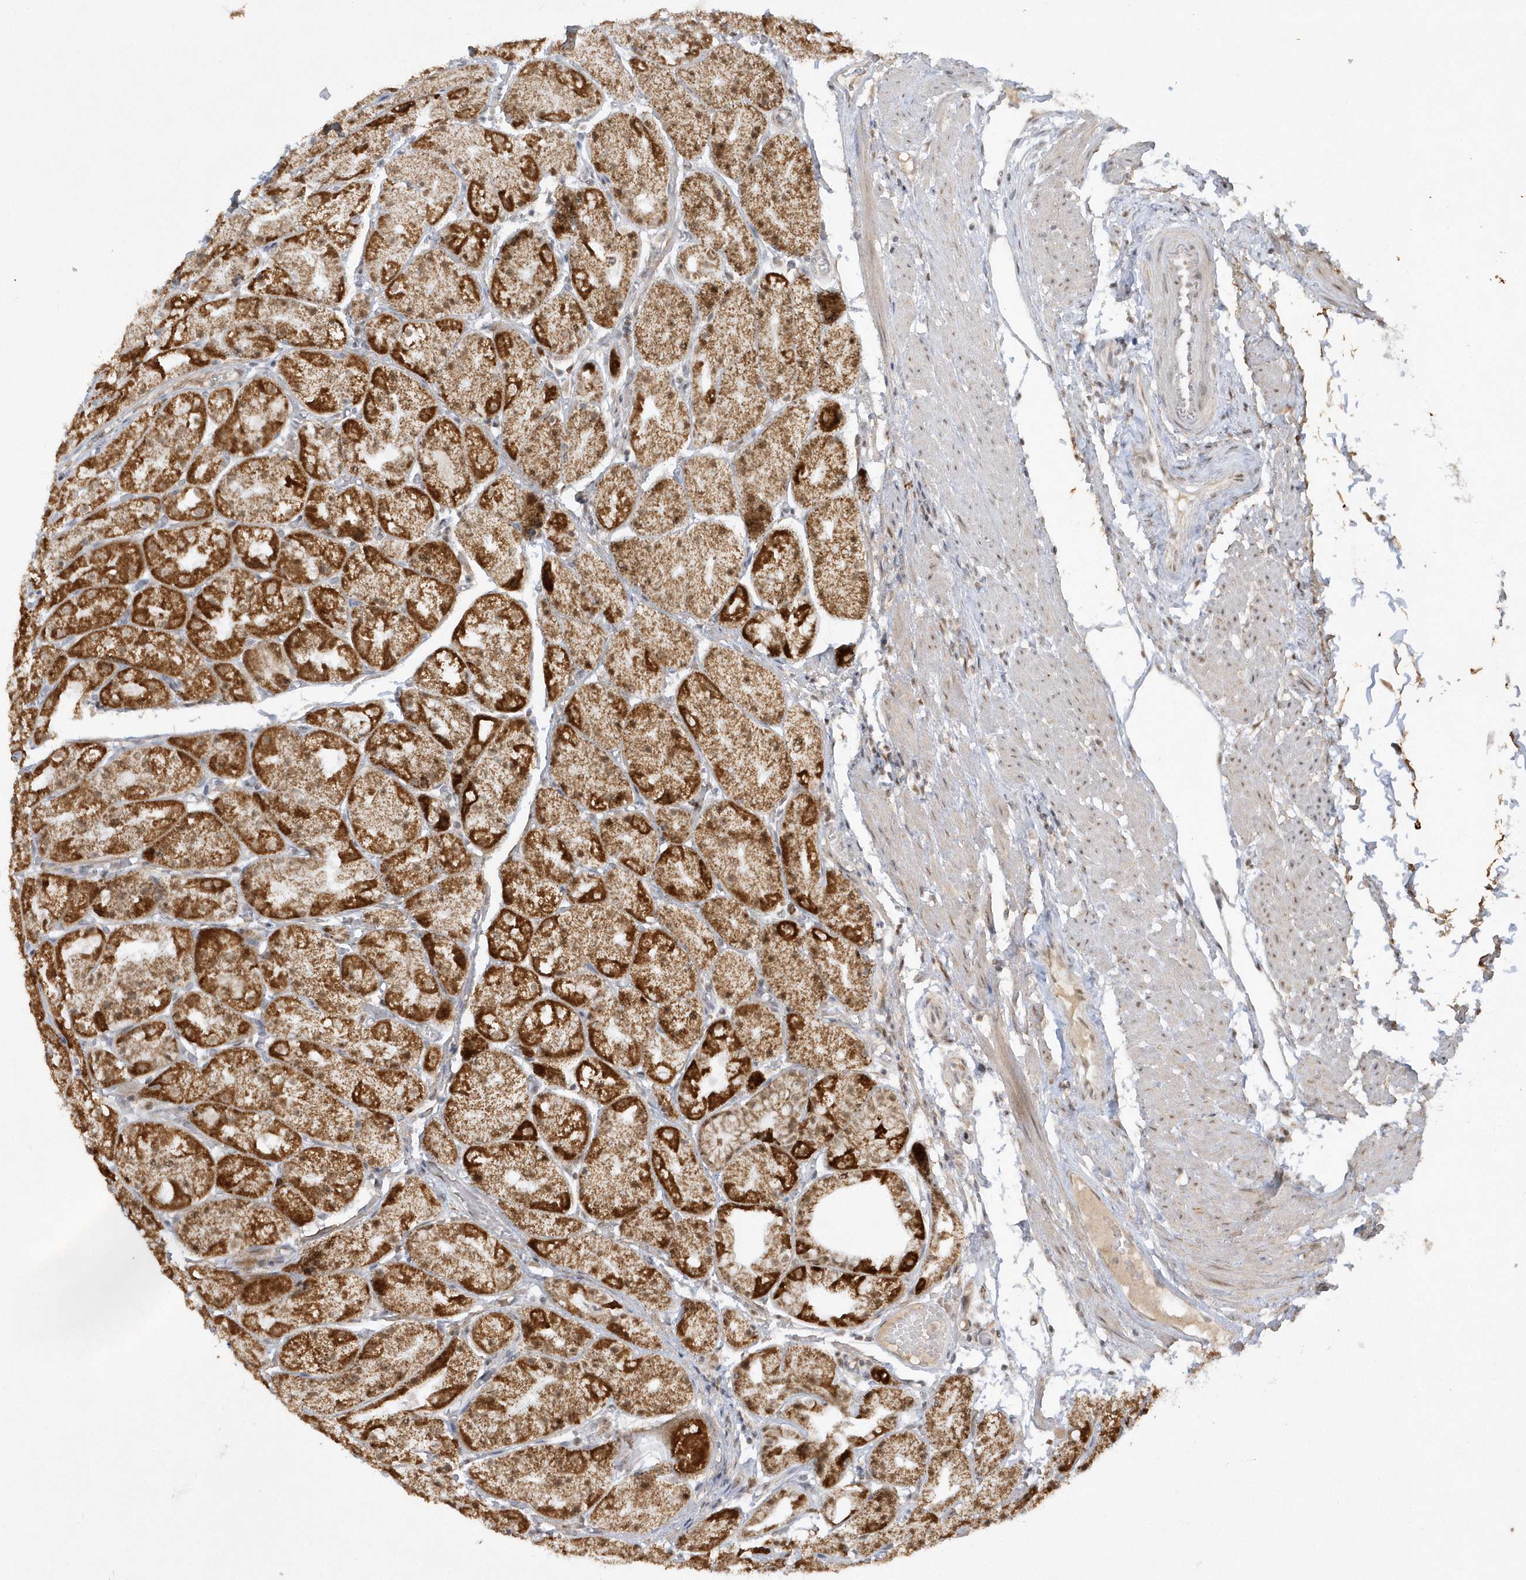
{"staining": {"intensity": "strong", "quantity": ">75%", "location": "cytoplasmic/membranous"}, "tissue": "stomach", "cell_type": "Glandular cells", "image_type": "normal", "snomed": [{"axis": "morphology", "description": "Normal tissue, NOS"}, {"axis": "topography", "description": "Stomach, upper"}], "caption": "This image demonstrates immunohistochemistry staining of benign human stomach, with high strong cytoplasmic/membranous positivity in about >75% of glandular cells.", "gene": "CPSF3", "patient": {"sex": "male", "age": 72}}